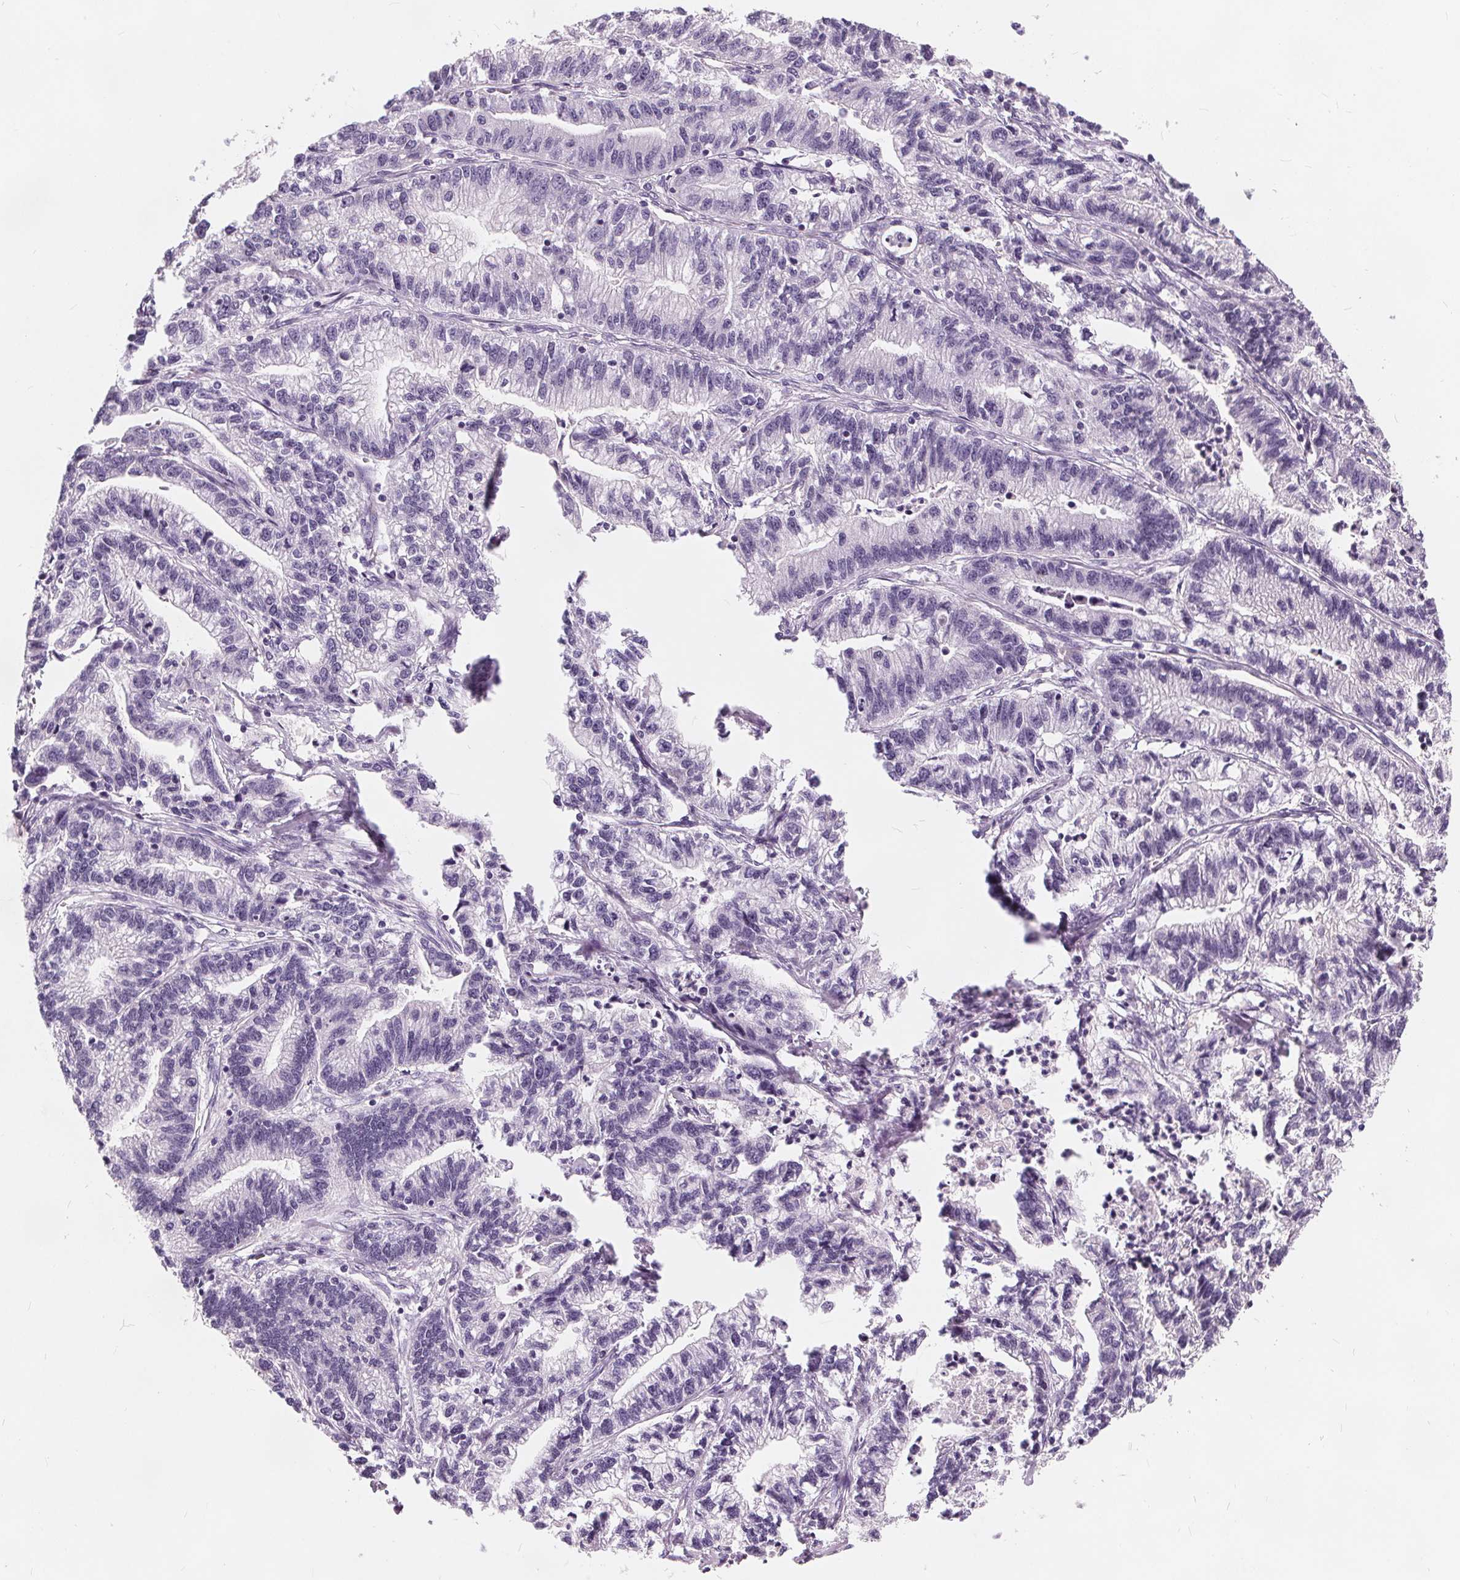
{"staining": {"intensity": "negative", "quantity": "none", "location": "none"}, "tissue": "stomach cancer", "cell_type": "Tumor cells", "image_type": "cancer", "snomed": [{"axis": "morphology", "description": "Adenocarcinoma, NOS"}, {"axis": "topography", "description": "Stomach"}], "caption": "This micrograph is of stomach adenocarcinoma stained with immunohistochemistry to label a protein in brown with the nuclei are counter-stained blue. There is no expression in tumor cells.", "gene": "PLA2G2E", "patient": {"sex": "male", "age": 83}}